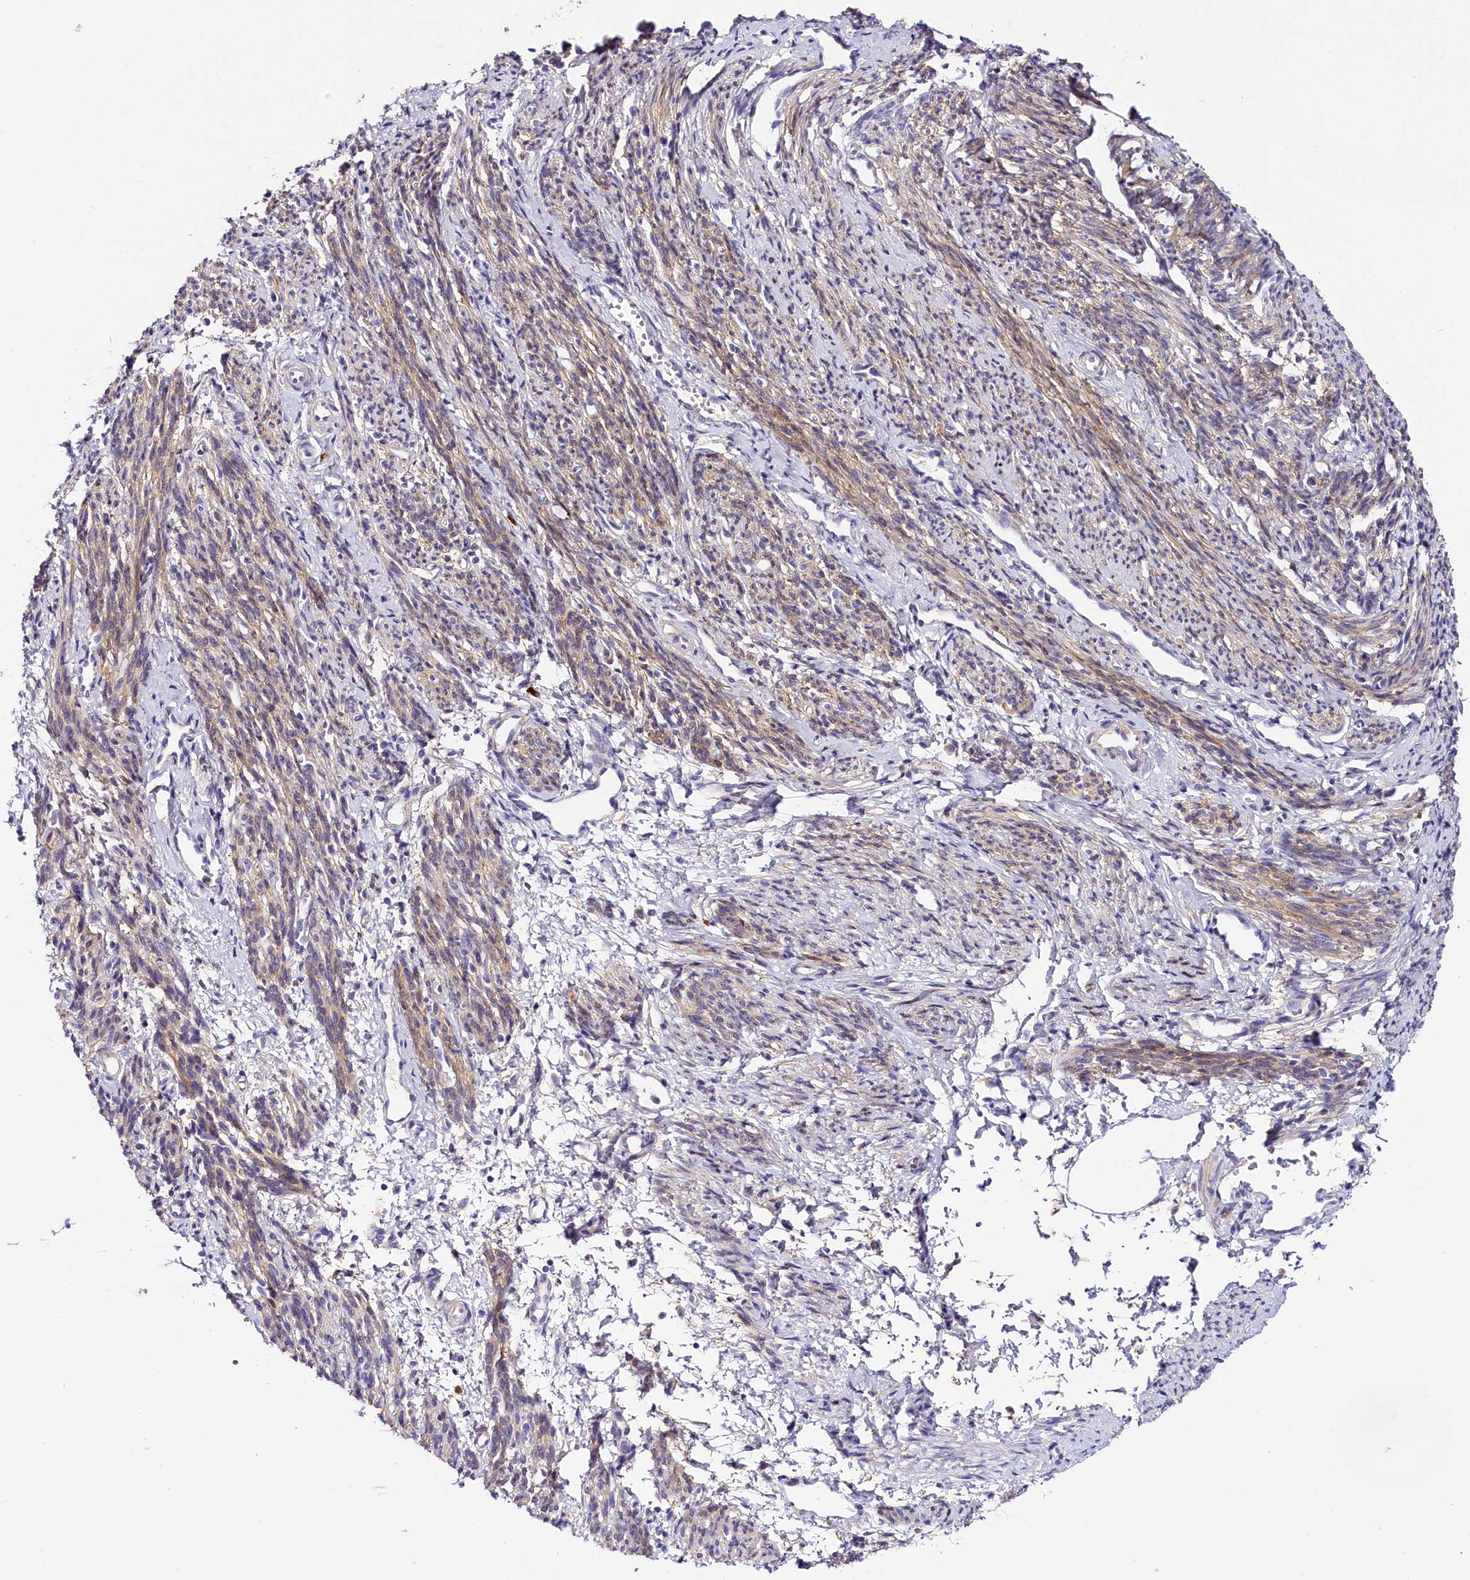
{"staining": {"intensity": "weak", "quantity": "25%-75%", "location": "cytoplasmic/membranous"}, "tissue": "smooth muscle", "cell_type": "Smooth muscle cells", "image_type": "normal", "snomed": [{"axis": "morphology", "description": "Normal tissue, NOS"}, {"axis": "topography", "description": "Smooth muscle"}, {"axis": "topography", "description": "Uterus"}], "caption": "Smooth muscle was stained to show a protein in brown. There is low levels of weak cytoplasmic/membranous staining in approximately 25%-75% of smooth muscle cells. (Brightfield microscopy of DAB IHC at high magnification).", "gene": "KATNB1", "patient": {"sex": "female", "age": 59}}